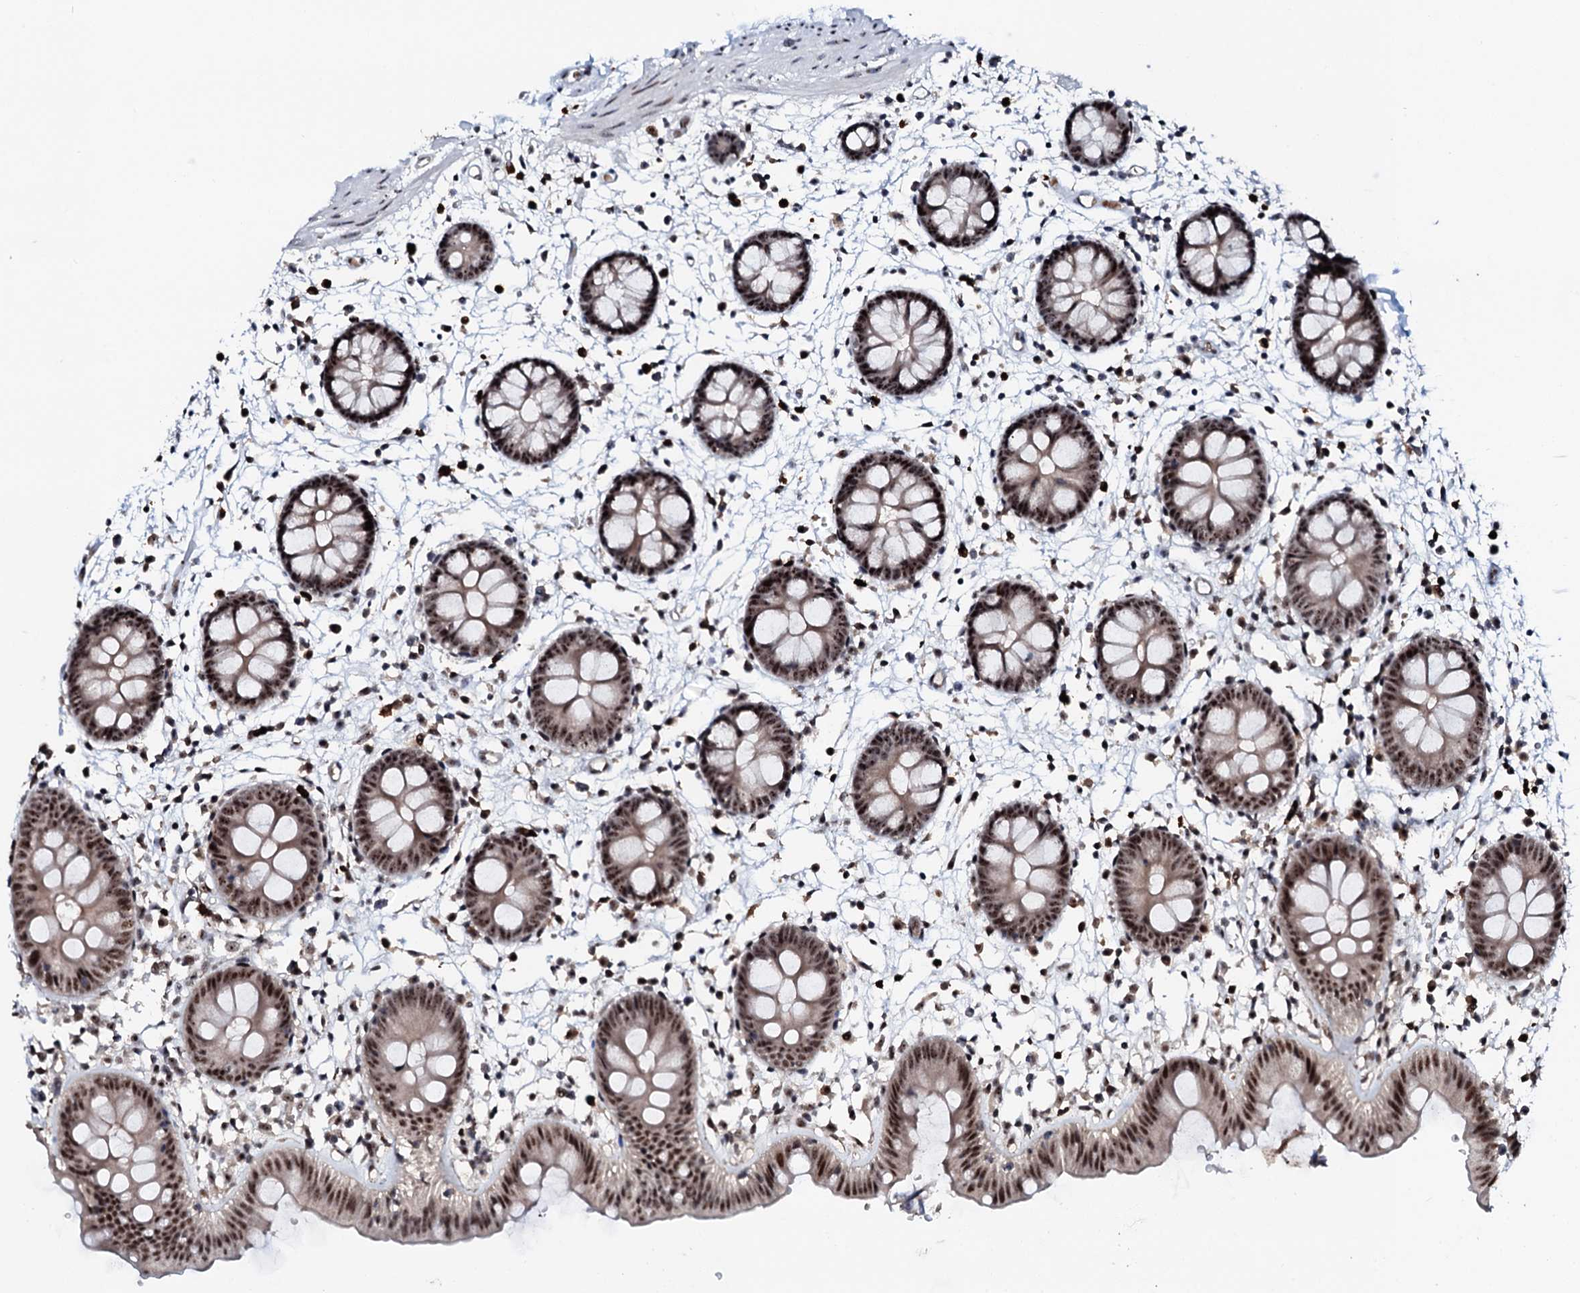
{"staining": {"intensity": "moderate", "quantity": ">75%", "location": "nuclear"}, "tissue": "colon", "cell_type": "Glandular cells", "image_type": "normal", "snomed": [{"axis": "morphology", "description": "Normal tissue, NOS"}, {"axis": "topography", "description": "Colon"}], "caption": "Protein staining demonstrates moderate nuclear staining in about >75% of glandular cells in benign colon. The staining was performed using DAB (3,3'-diaminobenzidine) to visualize the protein expression in brown, while the nuclei were stained in blue with hematoxylin (Magnification: 20x).", "gene": "NEUROG3", "patient": {"sex": "male", "age": 56}}